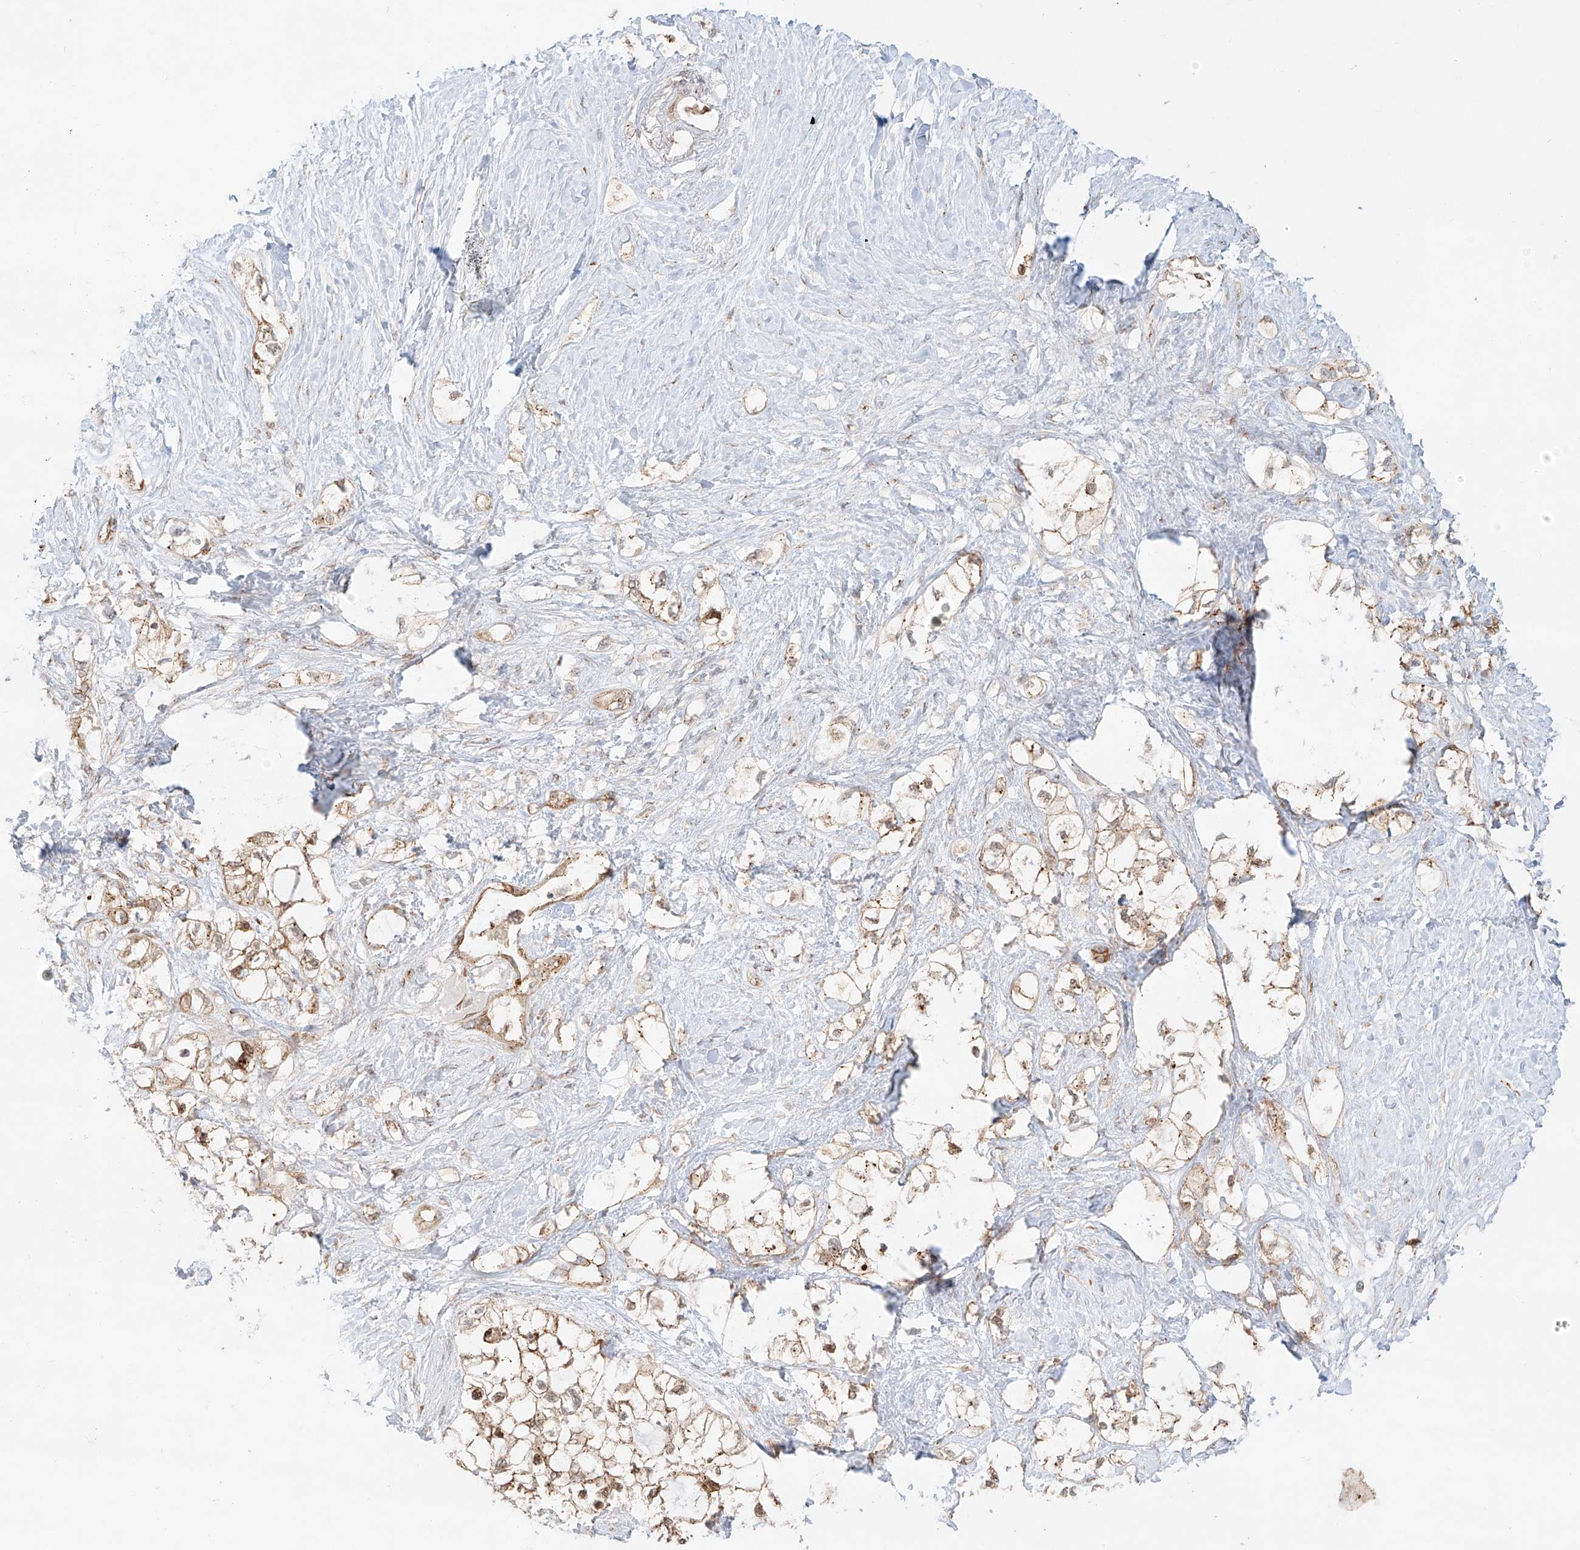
{"staining": {"intensity": "moderate", "quantity": ">75%", "location": "cytoplasmic/membranous"}, "tissue": "pancreatic cancer", "cell_type": "Tumor cells", "image_type": "cancer", "snomed": [{"axis": "morphology", "description": "Adenocarcinoma, NOS"}, {"axis": "topography", "description": "Pancreas"}], "caption": "Moderate cytoplasmic/membranous staining is identified in approximately >75% of tumor cells in adenocarcinoma (pancreatic).", "gene": "ZNF287", "patient": {"sex": "male", "age": 70}}